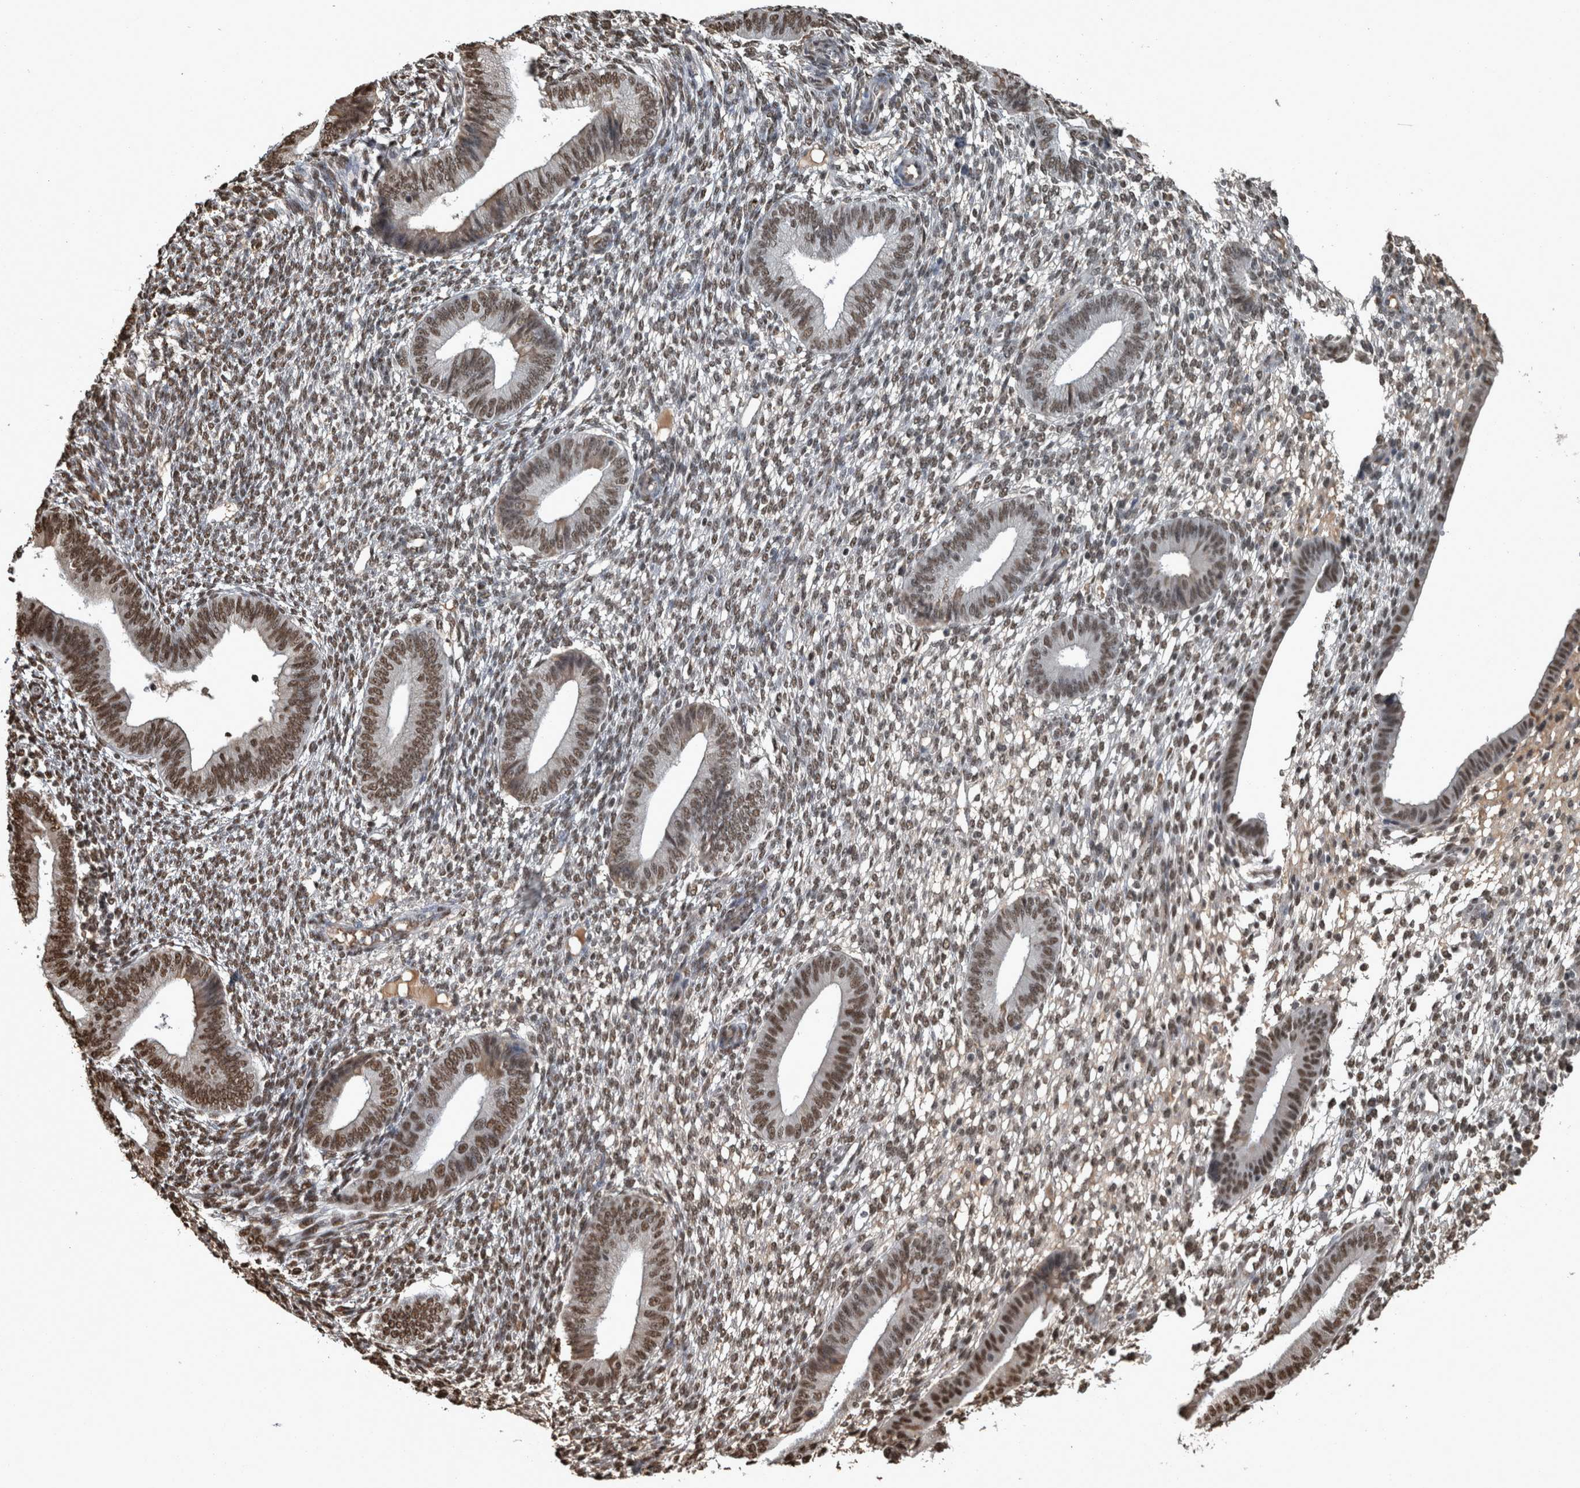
{"staining": {"intensity": "moderate", "quantity": ">75%", "location": "nuclear"}, "tissue": "endometrium", "cell_type": "Cells in endometrial stroma", "image_type": "normal", "snomed": [{"axis": "morphology", "description": "Normal tissue, NOS"}, {"axis": "topography", "description": "Endometrium"}], "caption": "Endometrium stained with DAB immunohistochemistry (IHC) displays medium levels of moderate nuclear expression in approximately >75% of cells in endometrial stroma. (DAB IHC with brightfield microscopy, high magnification).", "gene": "TGS1", "patient": {"sex": "female", "age": 46}}